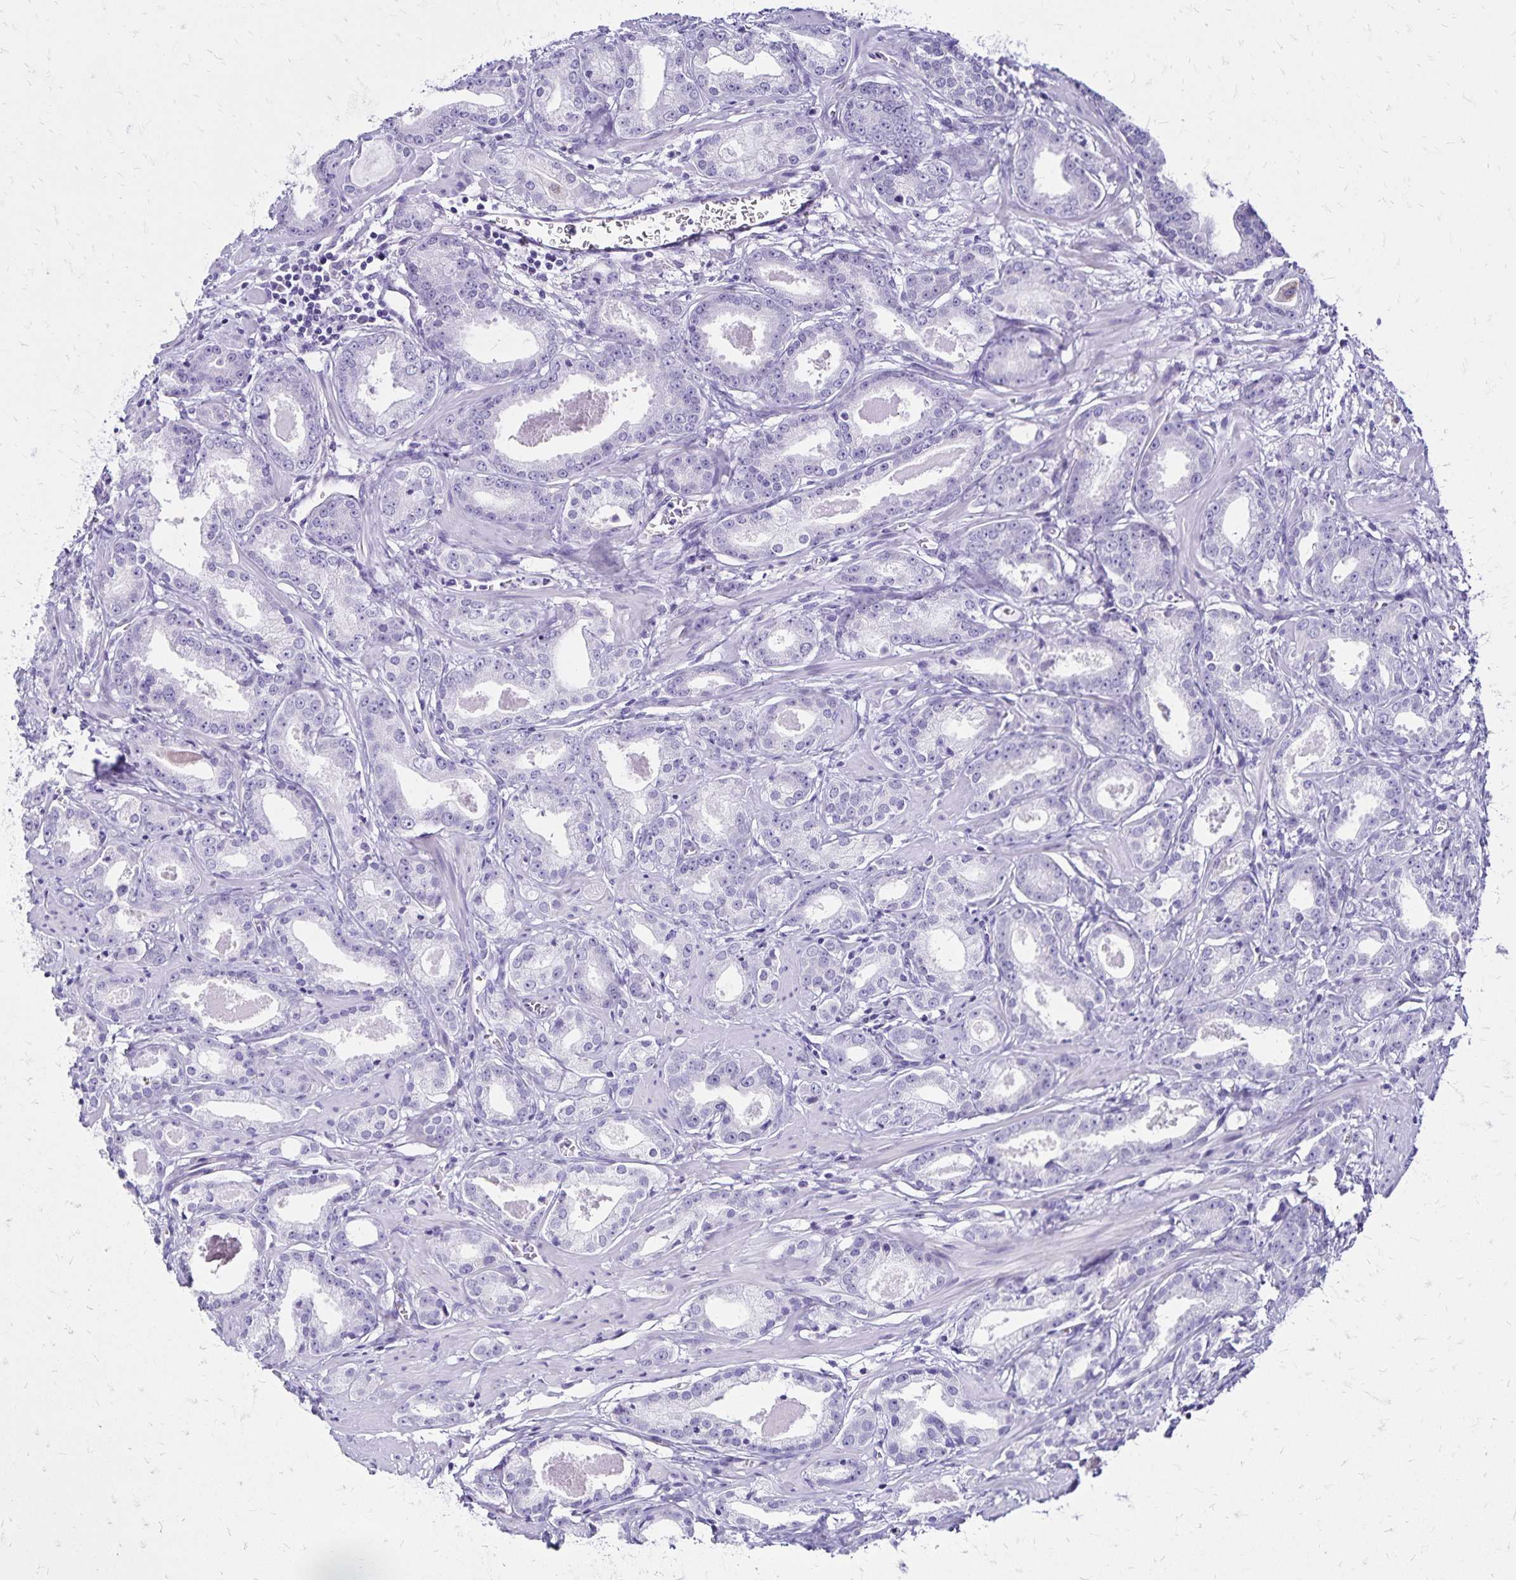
{"staining": {"intensity": "negative", "quantity": "none", "location": "none"}, "tissue": "prostate cancer", "cell_type": "Tumor cells", "image_type": "cancer", "snomed": [{"axis": "morphology", "description": "Adenocarcinoma, NOS"}, {"axis": "morphology", "description": "Adenocarcinoma, Low grade"}, {"axis": "topography", "description": "Prostate"}], "caption": "Immunohistochemistry photomicrograph of neoplastic tissue: human prostate cancer (adenocarcinoma) stained with DAB displays no significant protein expression in tumor cells.", "gene": "LIN28B", "patient": {"sex": "male", "age": 64}}